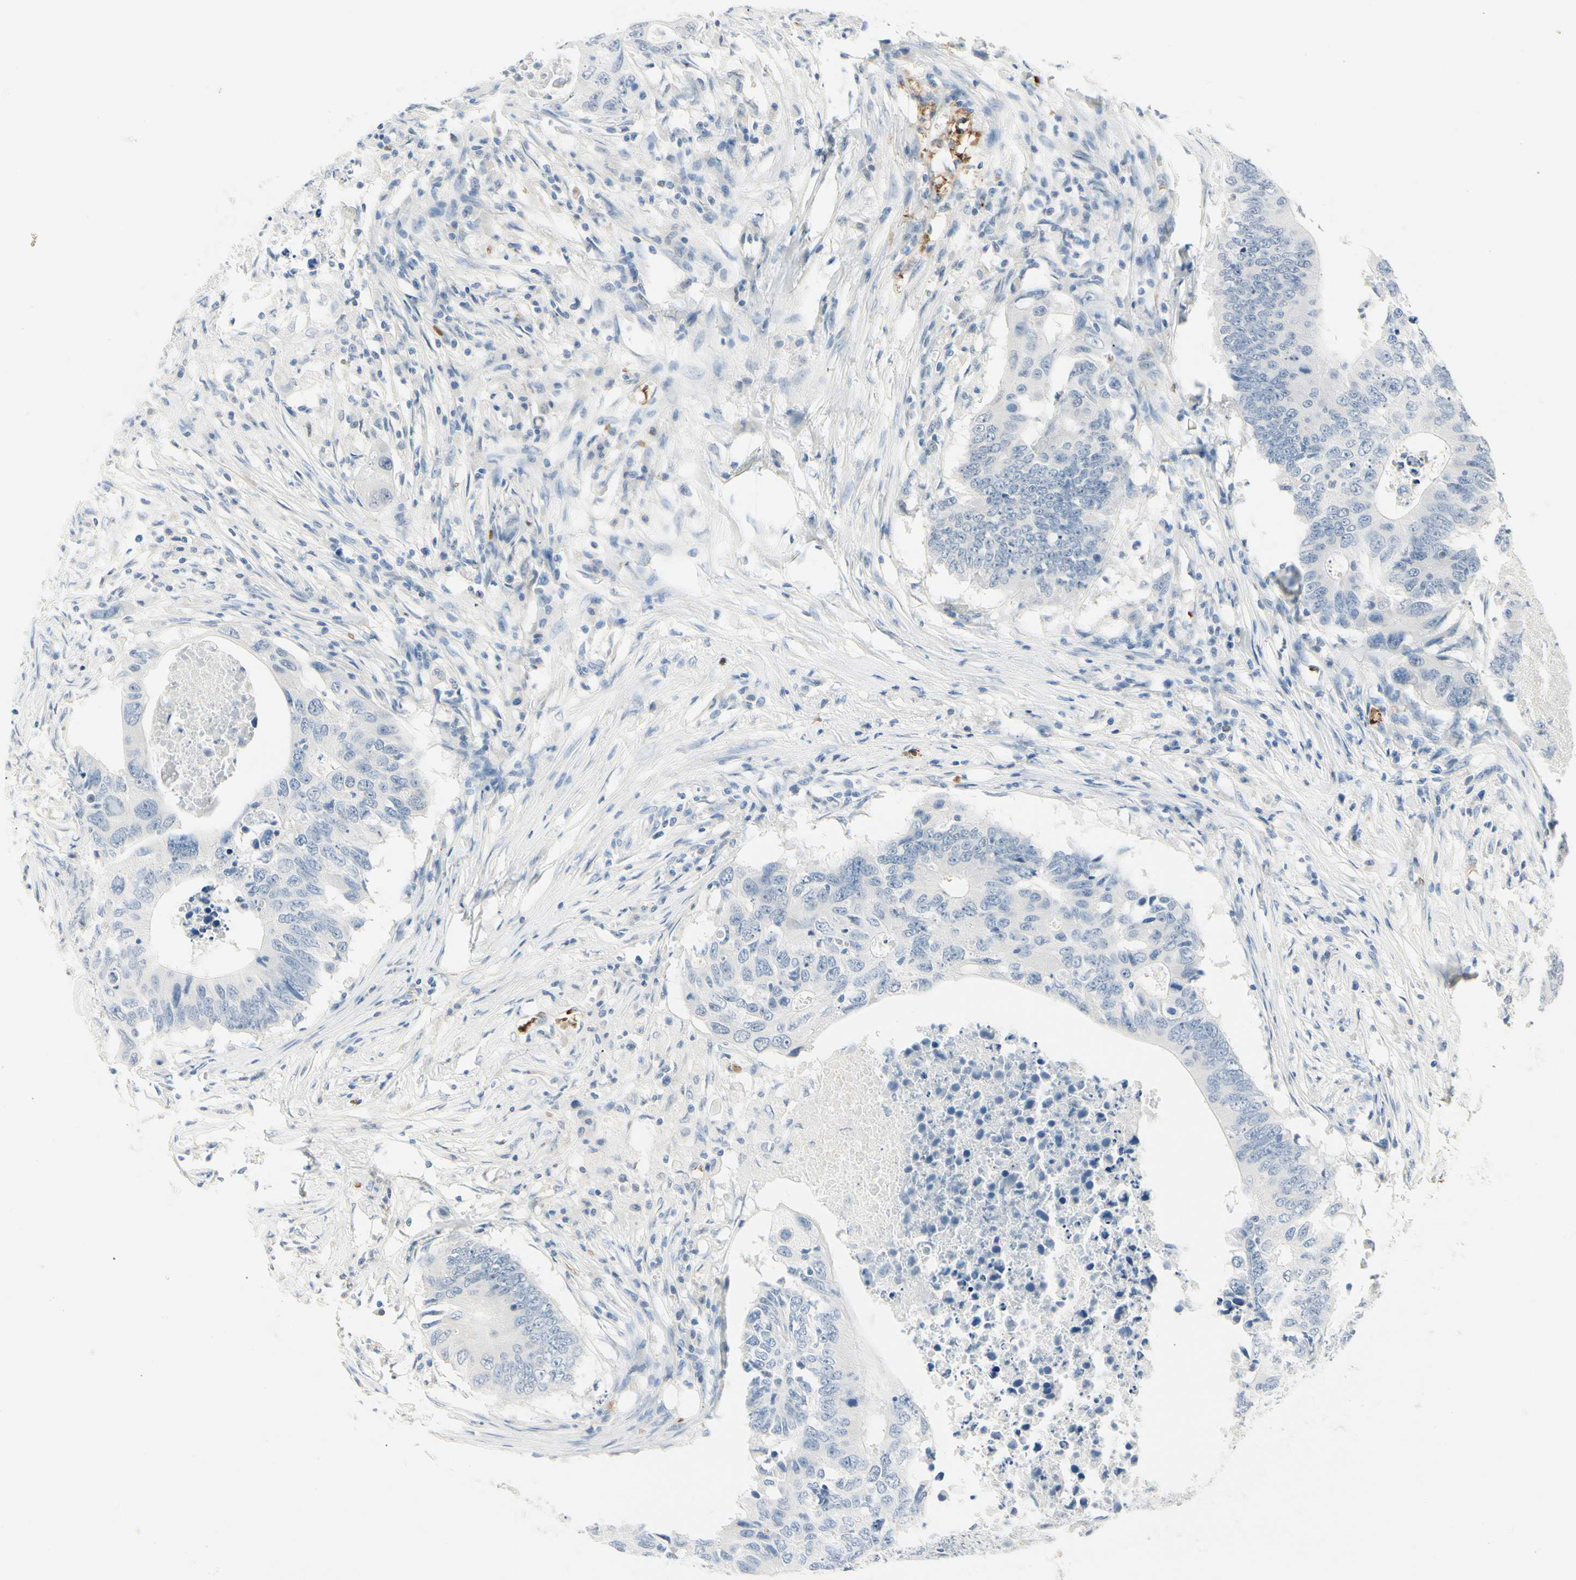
{"staining": {"intensity": "negative", "quantity": "none", "location": "none"}, "tissue": "colorectal cancer", "cell_type": "Tumor cells", "image_type": "cancer", "snomed": [{"axis": "morphology", "description": "Adenocarcinoma, NOS"}, {"axis": "topography", "description": "Colon"}], "caption": "Immunohistochemical staining of adenocarcinoma (colorectal) reveals no significant expression in tumor cells. (DAB IHC with hematoxylin counter stain).", "gene": "CA1", "patient": {"sex": "male", "age": 71}}